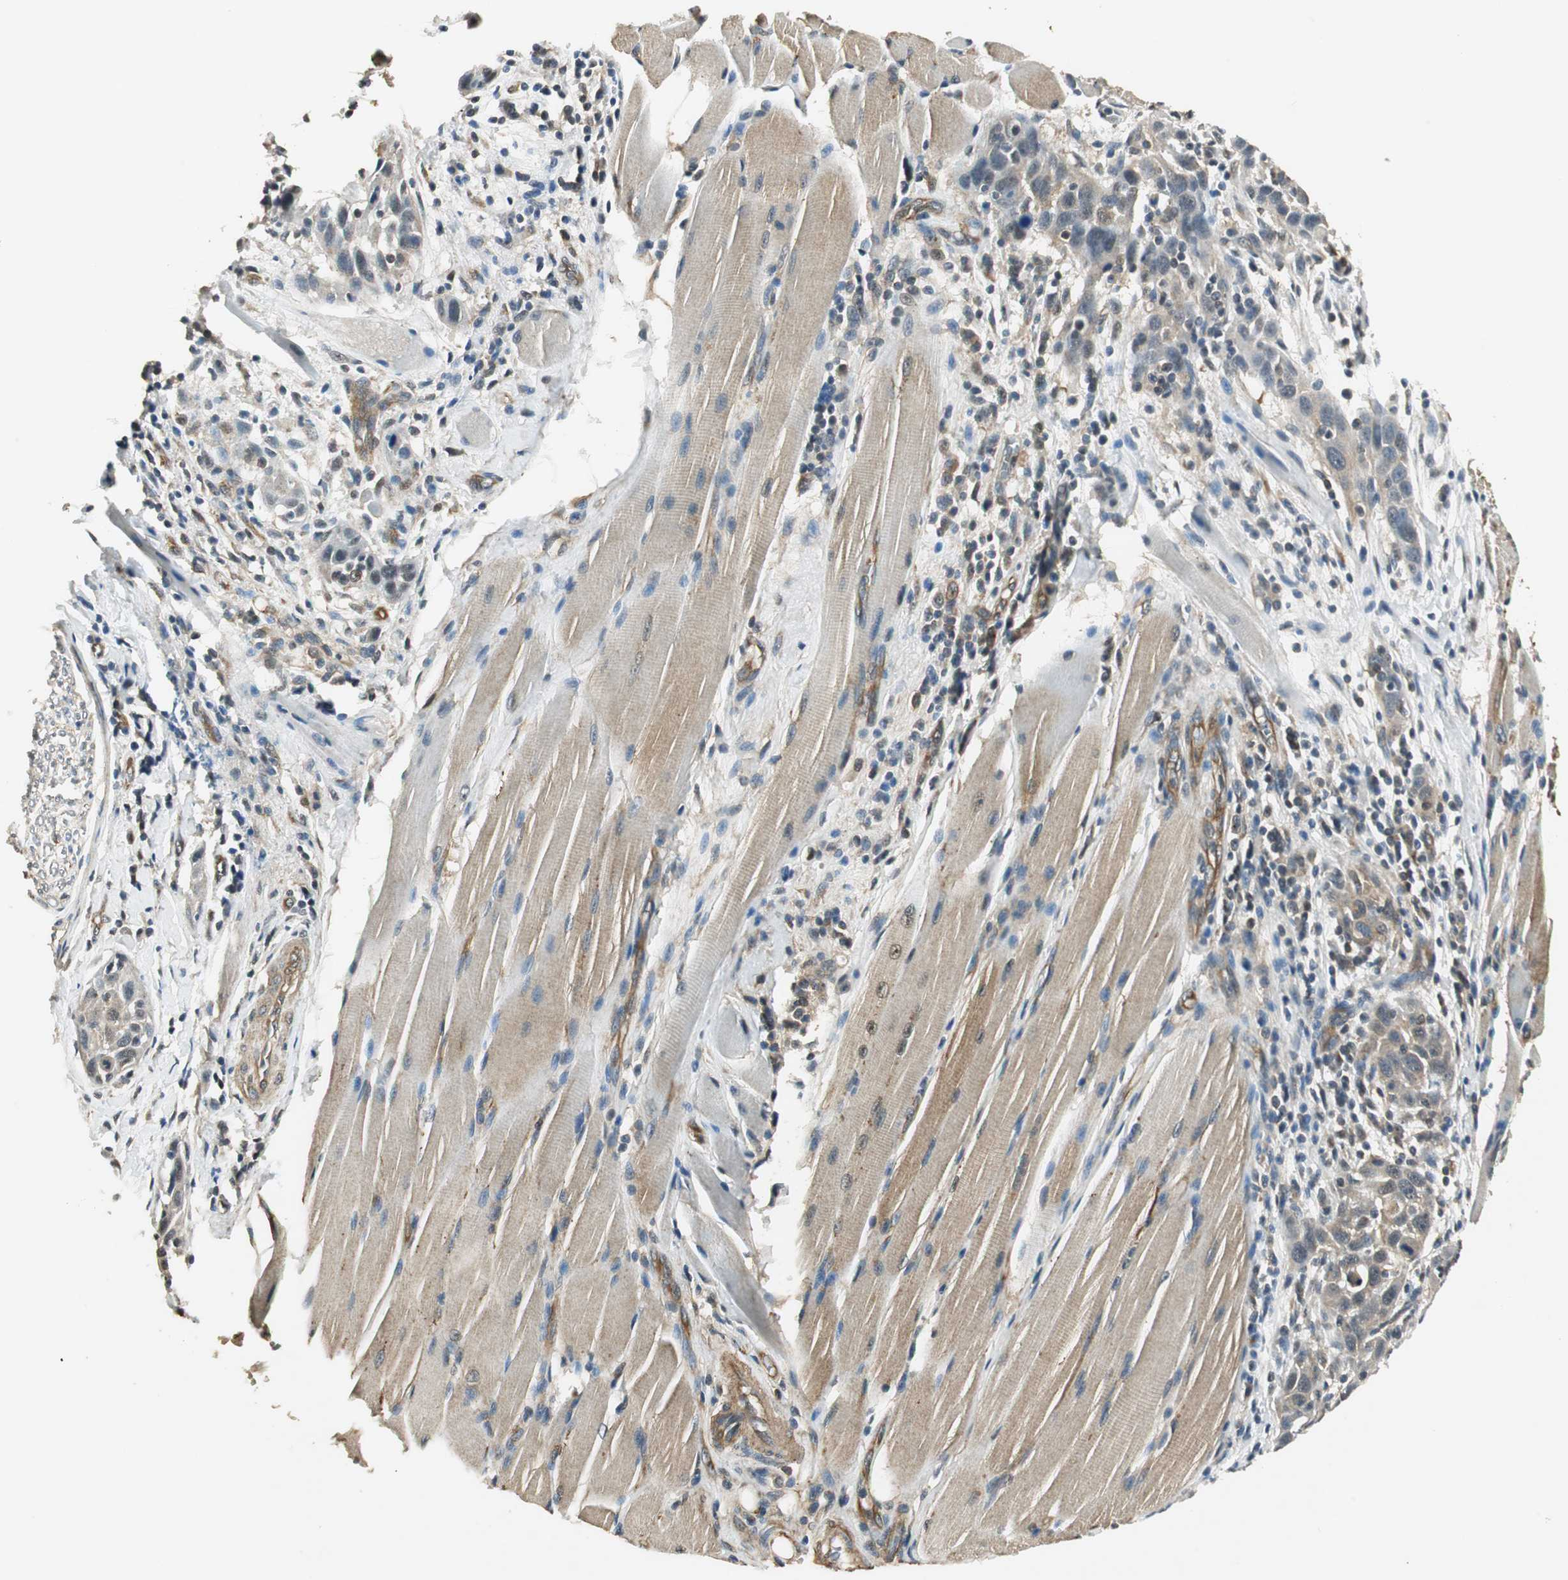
{"staining": {"intensity": "weak", "quantity": "25%-75%", "location": "cytoplasmic/membranous"}, "tissue": "head and neck cancer", "cell_type": "Tumor cells", "image_type": "cancer", "snomed": [{"axis": "morphology", "description": "Normal tissue, NOS"}, {"axis": "morphology", "description": "Squamous cell carcinoma, NOS"}, {"axis": "topography", "description": "Oral tissue"}, {"axis": "topography", "description": "Head-Neck"}], "caption": "Immunohistochemistry (IHC) image of neoplastic tissue: head and neck cancer stained using immunohistochemistry displays low levels of weak protein expression localized specifically in the cytoplasmic/membranous of tumor cells, appearing as a cytoplasmic/membranous brown color.", "gene": "PSMB4", "patient": {"sex": "female", "age": 50}}